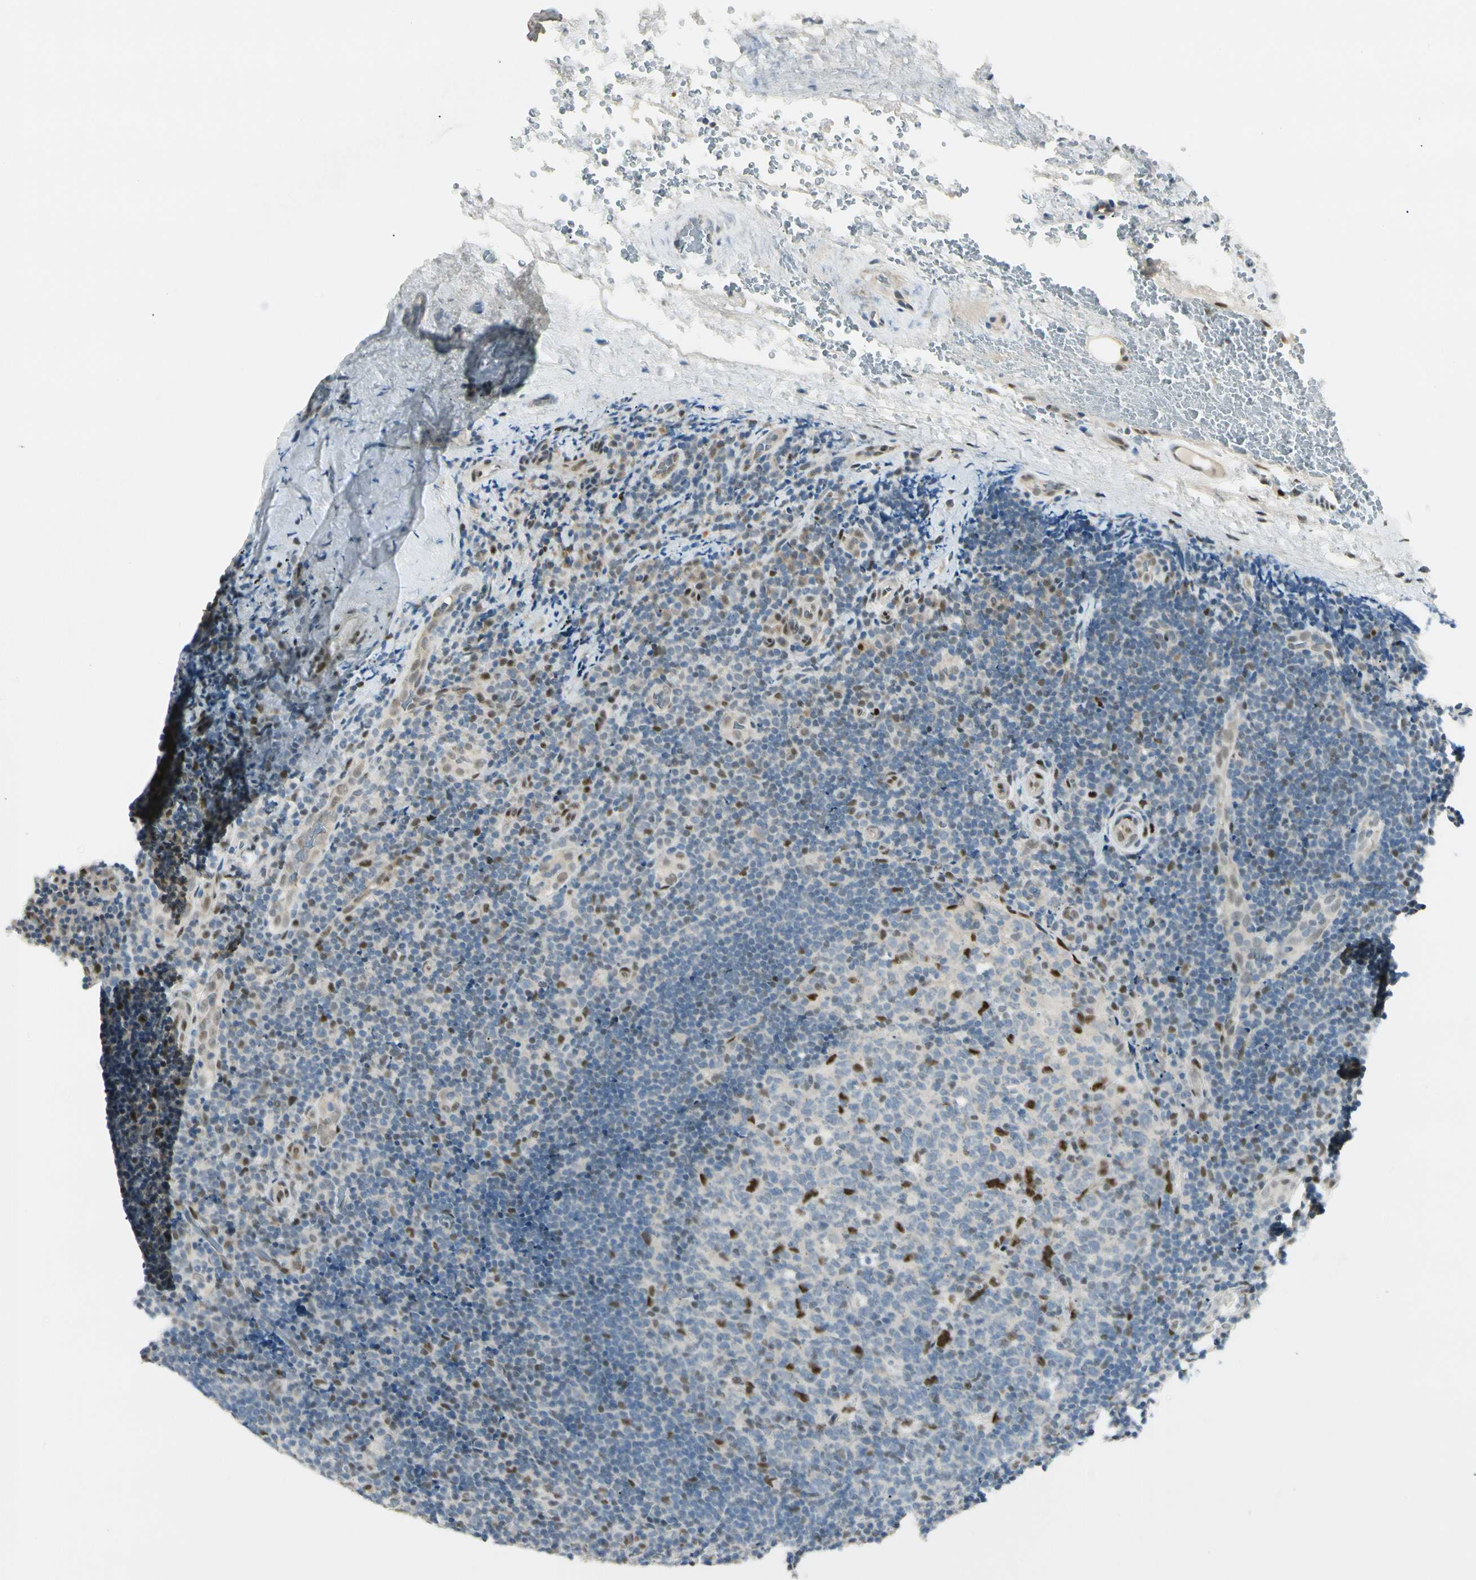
{"staining": {"intensity": "moderate", "quantity": "<25%", "location": "nuclear"}, "tissue": "lymphoma", "cell_type": "Tumor cells", "image_type": "cancer", "snomed": [{"axis": "morphology", "description": "Malignant lymphoma, non-Hodgkin's type, High grade"}, {"axis": "topography", "description": "Tonsil"}], "caption": "Lymphoma tissue demonstrates moderate nuclear positivity in approximately <25% of tumor cells, visualized by immunohistochemistry. The staining is performed using DAB (3,3'-diaminobenzidine) brown chromogen to label protein expression. The nuclei are counter-stained blue using hematoxylin.", "gene": "ATXN1", "patient": {"sex": "female", "age": 36}}